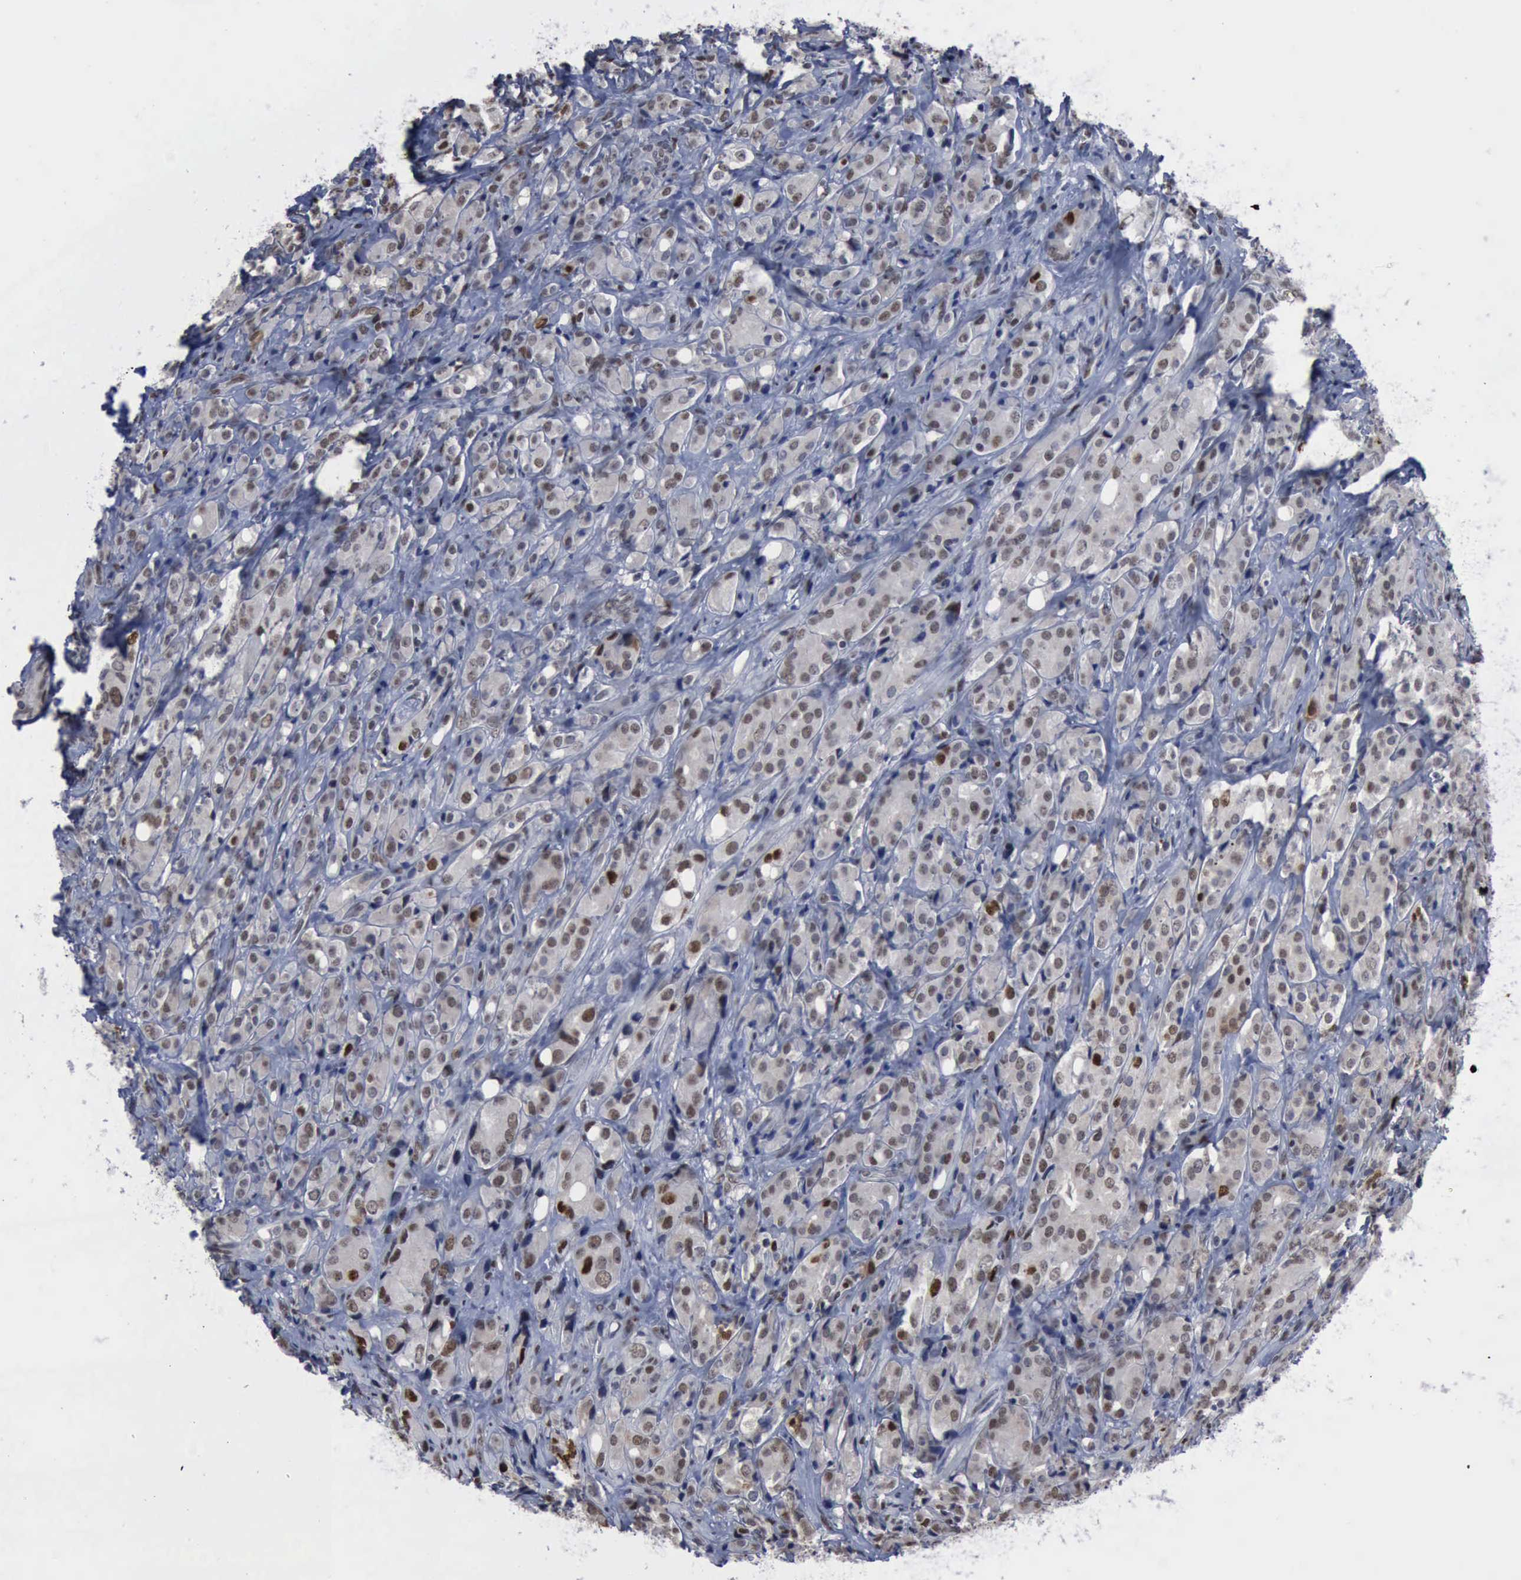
{"staining": {"intensity": "moderate", "quantity": "25%-75%", "location": "nuclear"}, "tissue": "prostate cancer", "cell_type": "Tumor cells", "image_type": "cancer", "snomed": [{"axis": "morphology", "description": "Adenocarcinoma, High grade"}, {"axis": "topography", "description": "Prostate"}], "caption": "Immunohistochemical staining of human prostate adenocarcinoma (high-grade) shows medium levels of moderate nuclear staining in about 25%-75% of tumor cells. The protein of interest is shown in brown color, while the nuclei are stained blue.", "gene": "PCNA", "patient": {"sex": "male", "age": 68}}